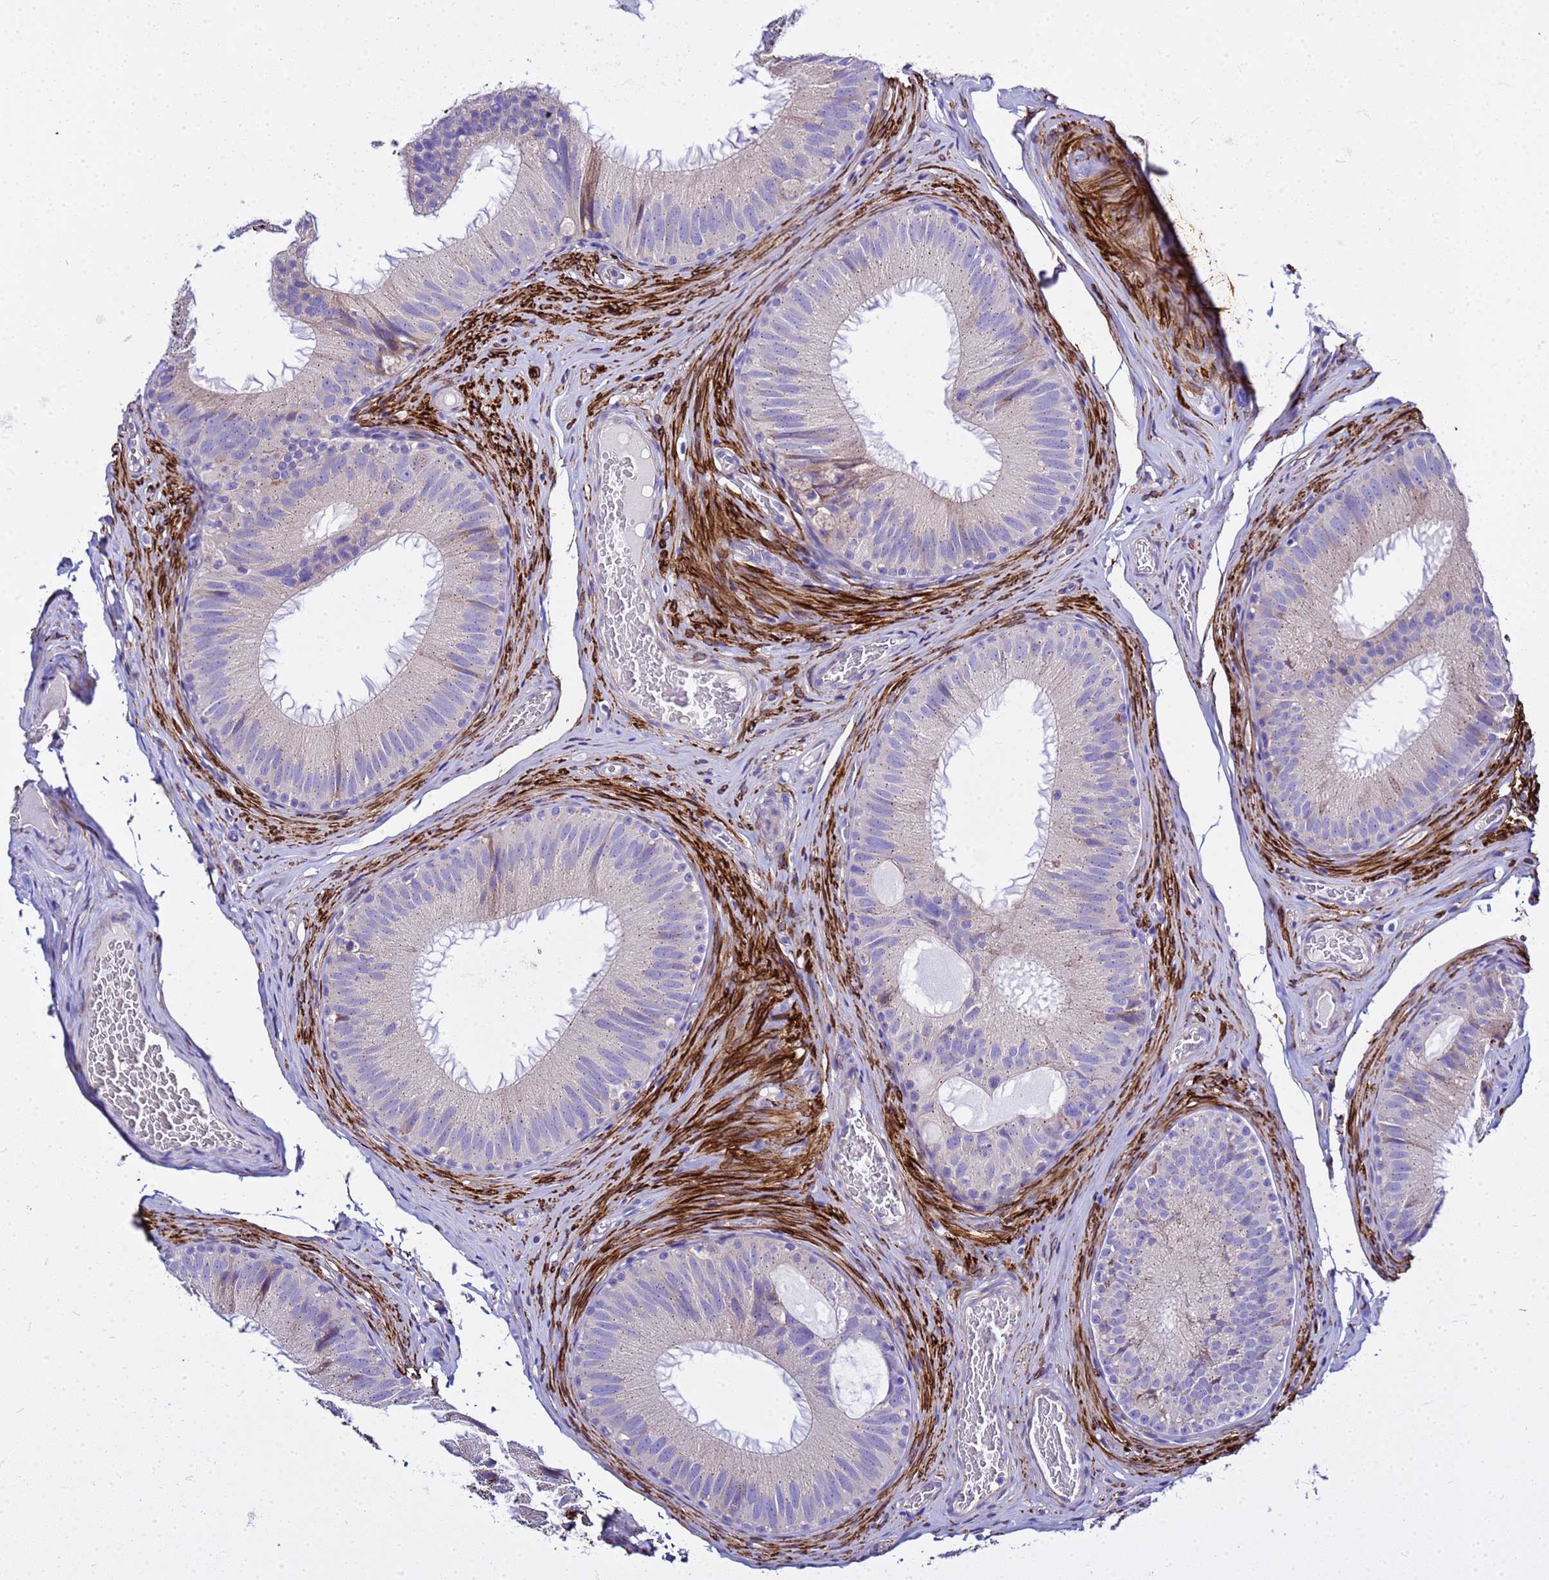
{"staining": {"intensity": "negative", "quantity": "none", "location": "none"}, "tissue": "epididymis", "cell_type": "Glandular cells", "image_type": "normal", "snomed": [{"axis": "morphology", "description": "Normal tissue, NOS"}, {"axis": "topography", "description": "Epididymis"}], "caption": "IHC photomicrograph of unremarkable human epididymis stained for a protein (brown), which demonstrates no positivity in glandular cells. (DAB (3,3'-diaminobenzidine) immunohistochemistry, high magnification).", "gene": "USP18", "patient": {"sex": "male", "age": 34}}